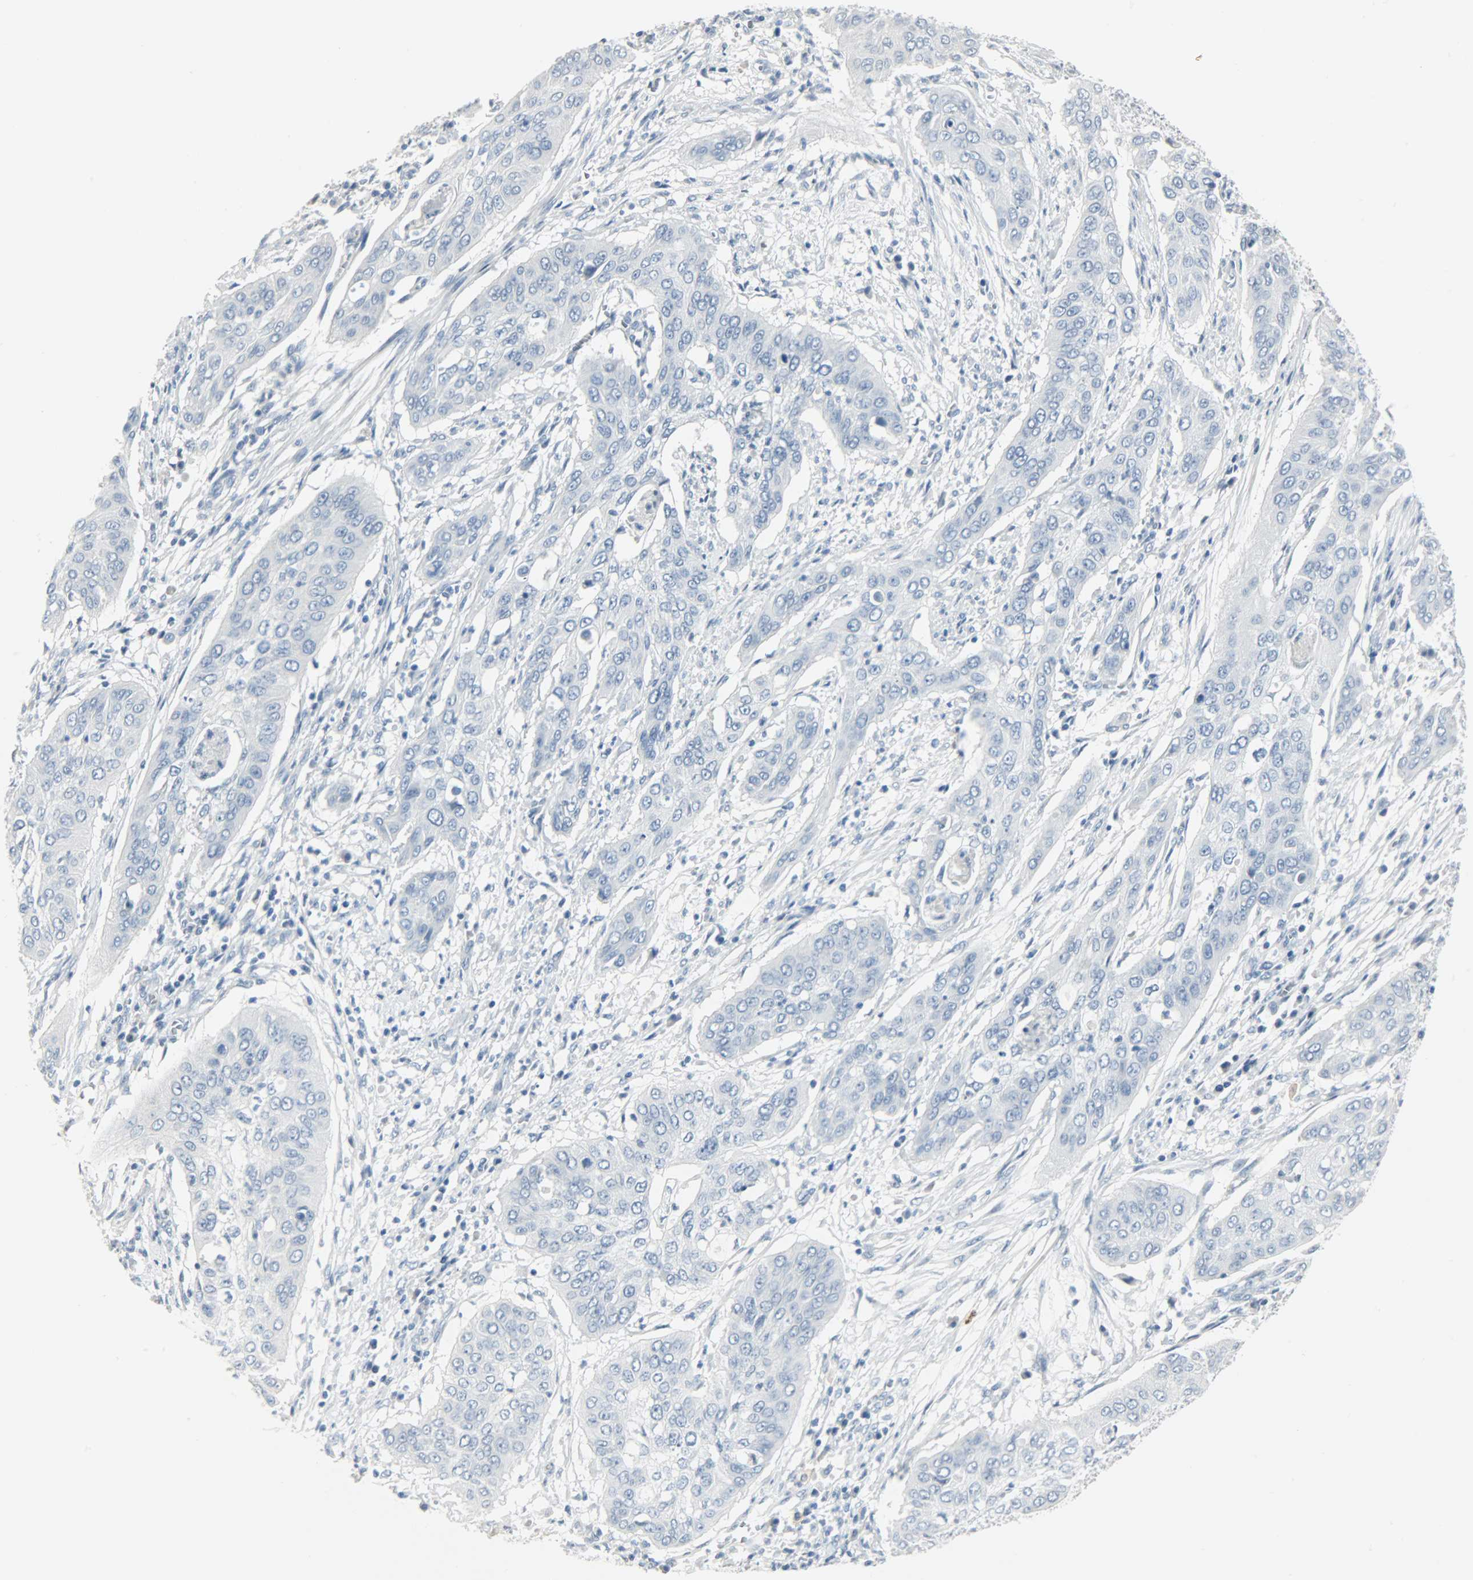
{"staining": {"intensity": "negative", "quantity": "none", "location": "none"}, "tissue": "cervical cancer", "cell_type": "Tumor cells", "image_type": "cancer", "snomed": [{"axis": "morphology", "description": "Squamous cell carcinoma, NOS"}, {"axis": "topography", "description": "Cervix"}], "caption": "DAB immunohistochemical staining of human cervical cancer (squamous cell carcinoma) exhibits no significant staining in tumor cells. The staining is performed using DAB (3,3'-diaminobenzidine) brown chromogen with nuclei counter-stained in using hematoxylin.", "gene": "KIT", "patient": {"sex": "female", "age": 39}}